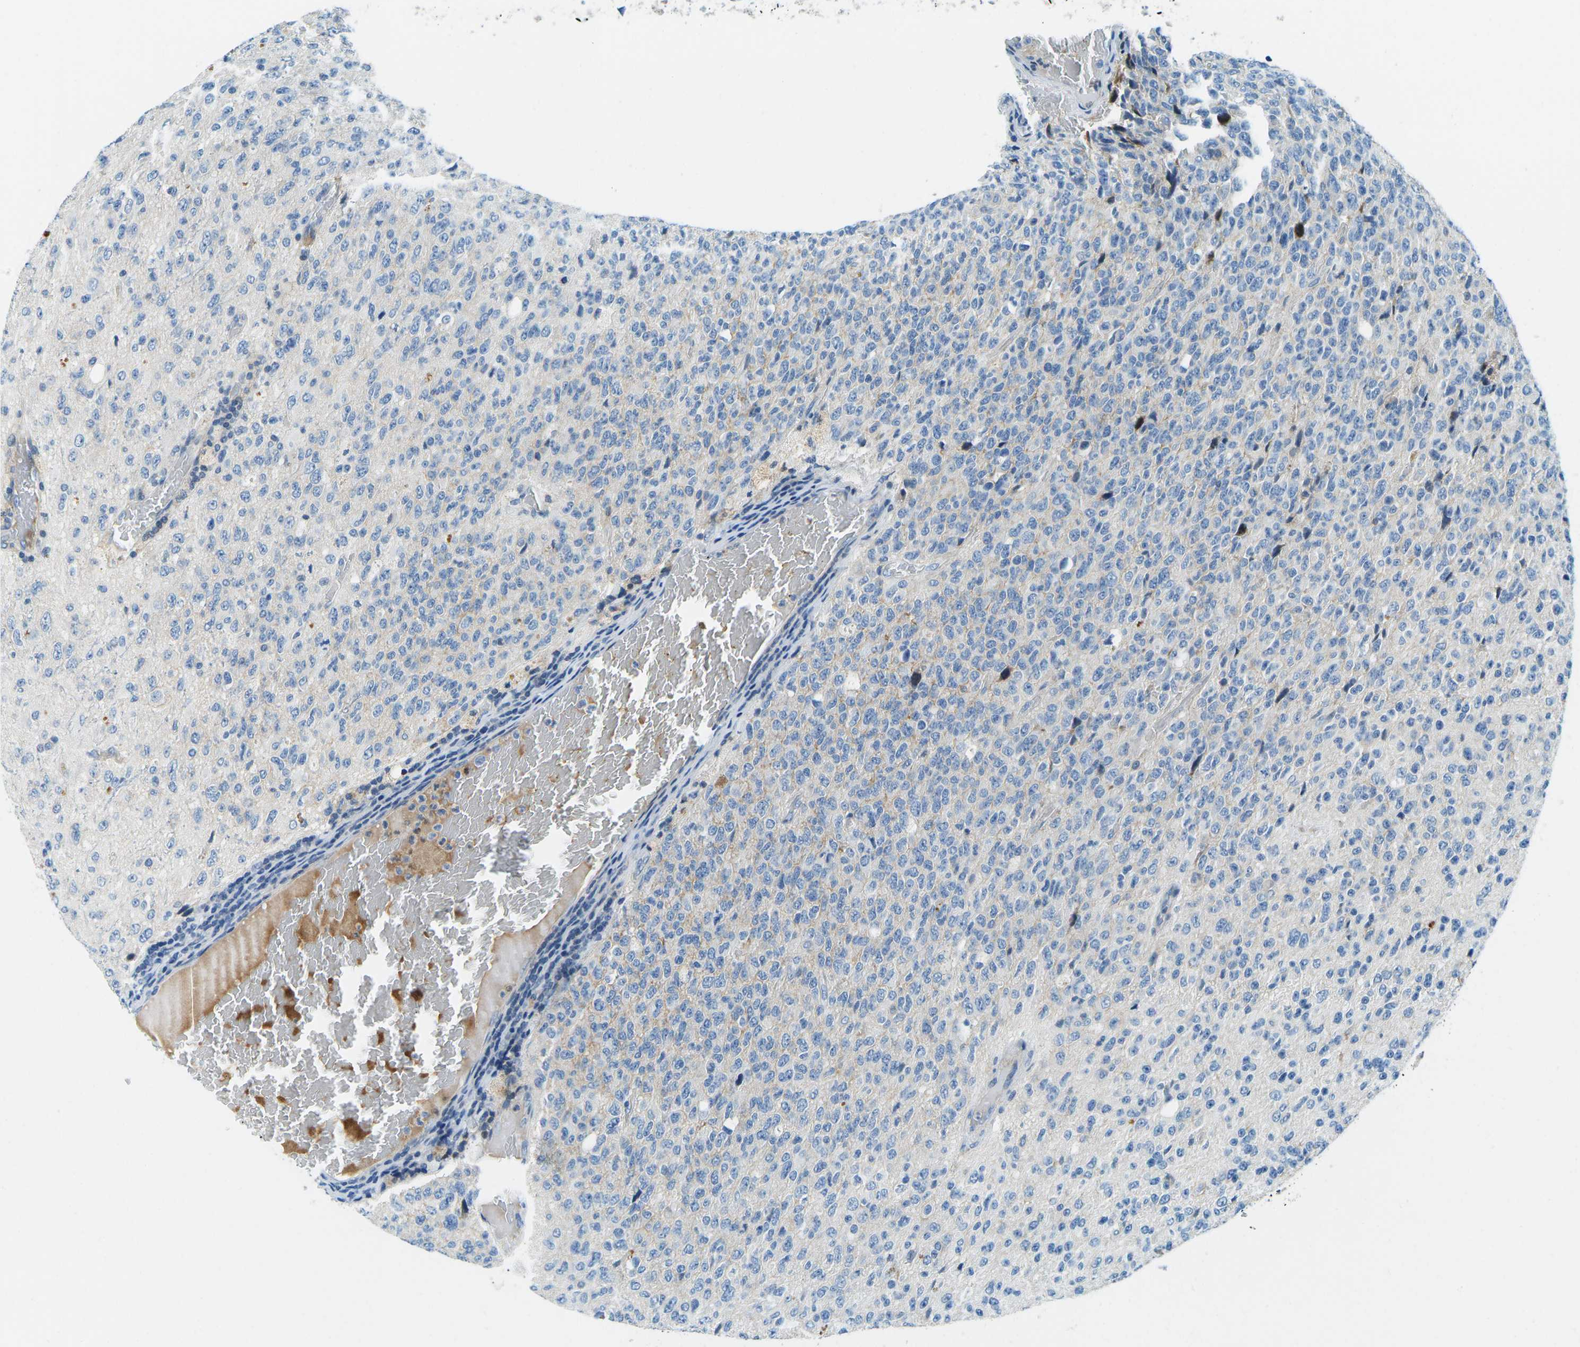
{"staining": {"intensity": "weak", "quantity": "<25%", "location": "cytoplasmic/membranous"}, "tissue": "glioma", "cell_type": "Tumor cells", "image_type": "cancer", "snomed": [{"axis": "morphology", "description": "Glioma, malignant, High grade"}, {"axis": "topography", "description": "pancreas cauda"}], "caption": "The image demonstrates no staining of tumor cells in malignant high-grade glioma.", "gene": "CFB", "patient": {"sex": "male", "age": 60}}